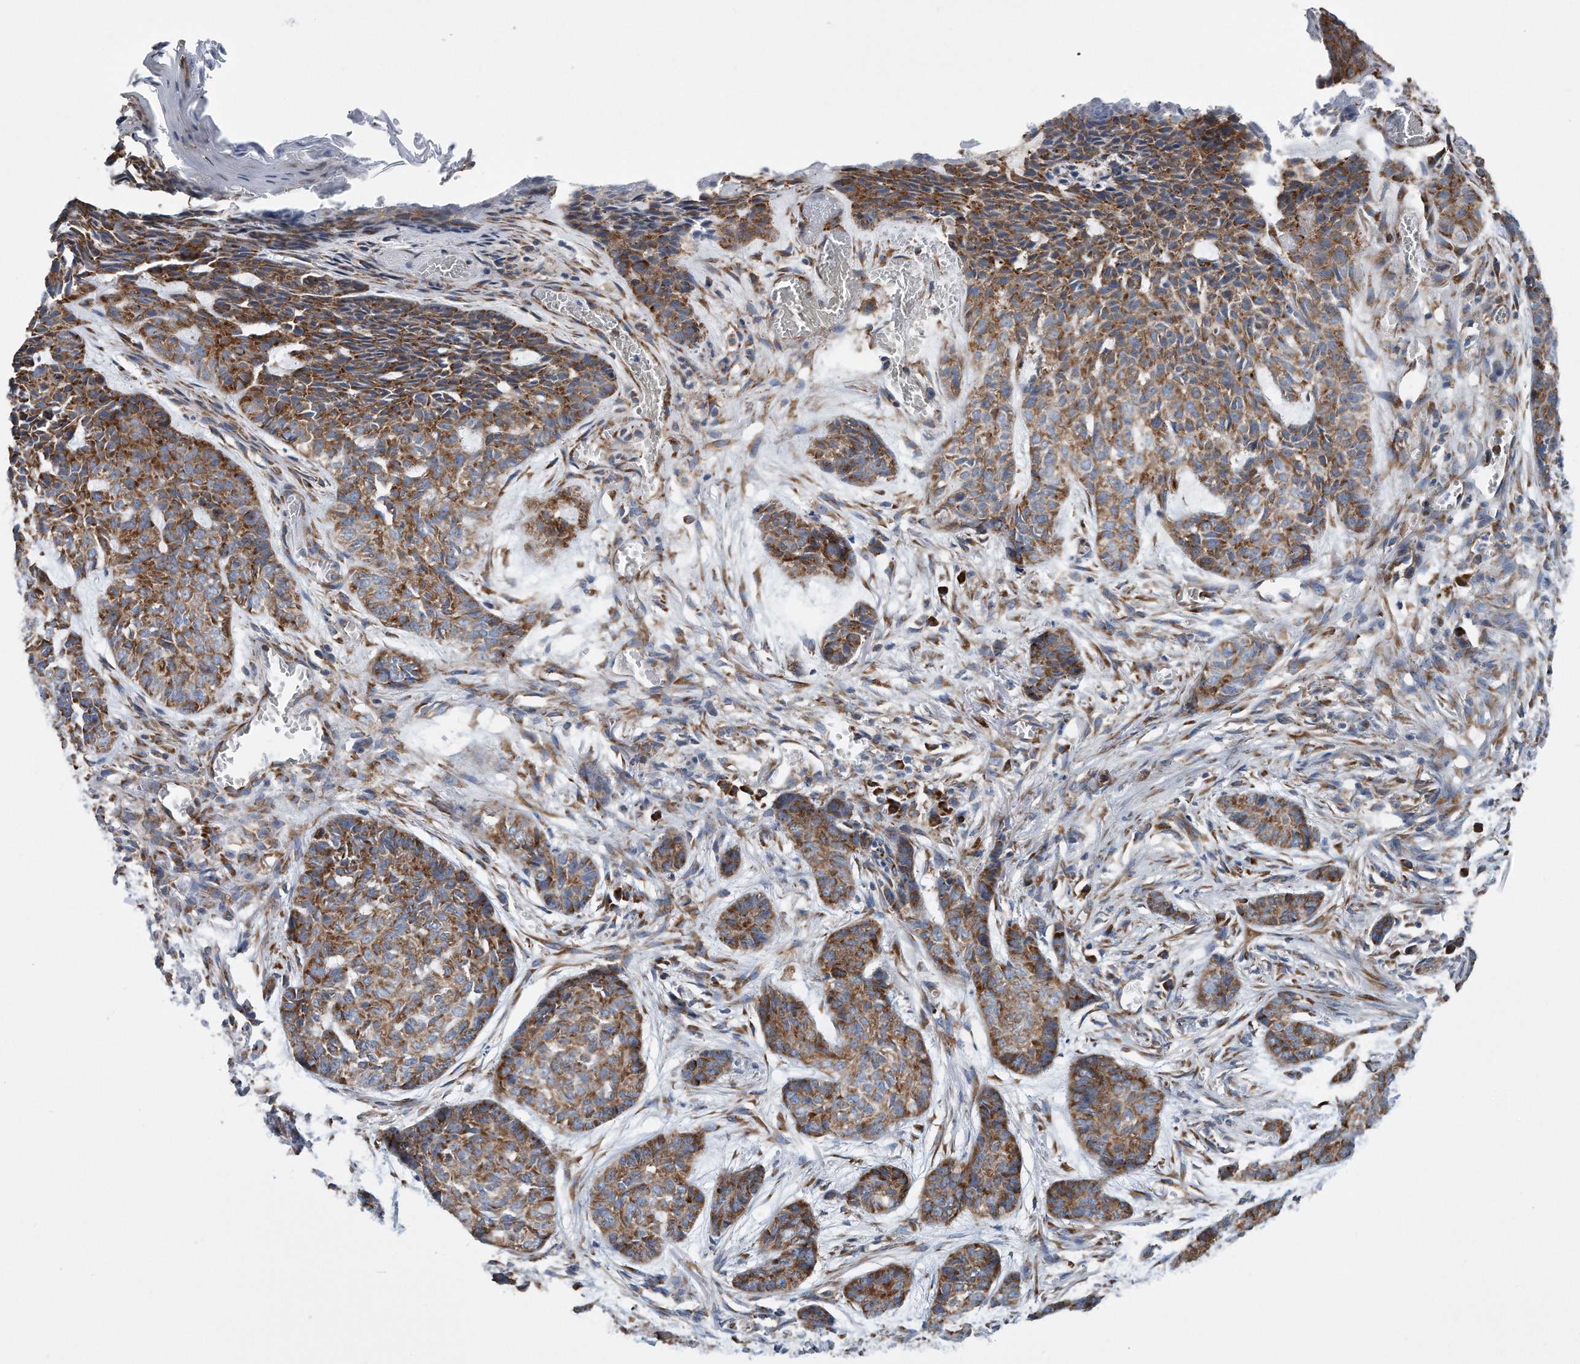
{"staining": {"intensity": "moderate", "quantity": ">75%", "location": "cytoplasmic/membranous"}, "tissue": "skin cancer", "cell_type": "Tumor cells", "image_type": "cancer", "snomed": [{"axis": "morphology", "description": "Basal cell carcinoma"}, {"axis": "topography", "description": "Skin"}], "caption": "Moderate cytoplasmic/membranous protein staining is appreciated in about >75% of tumor cells in skin basal cell carcinoma.", "gene": "RPL26L1", "patient": {"sex": "female", "age": 64}}